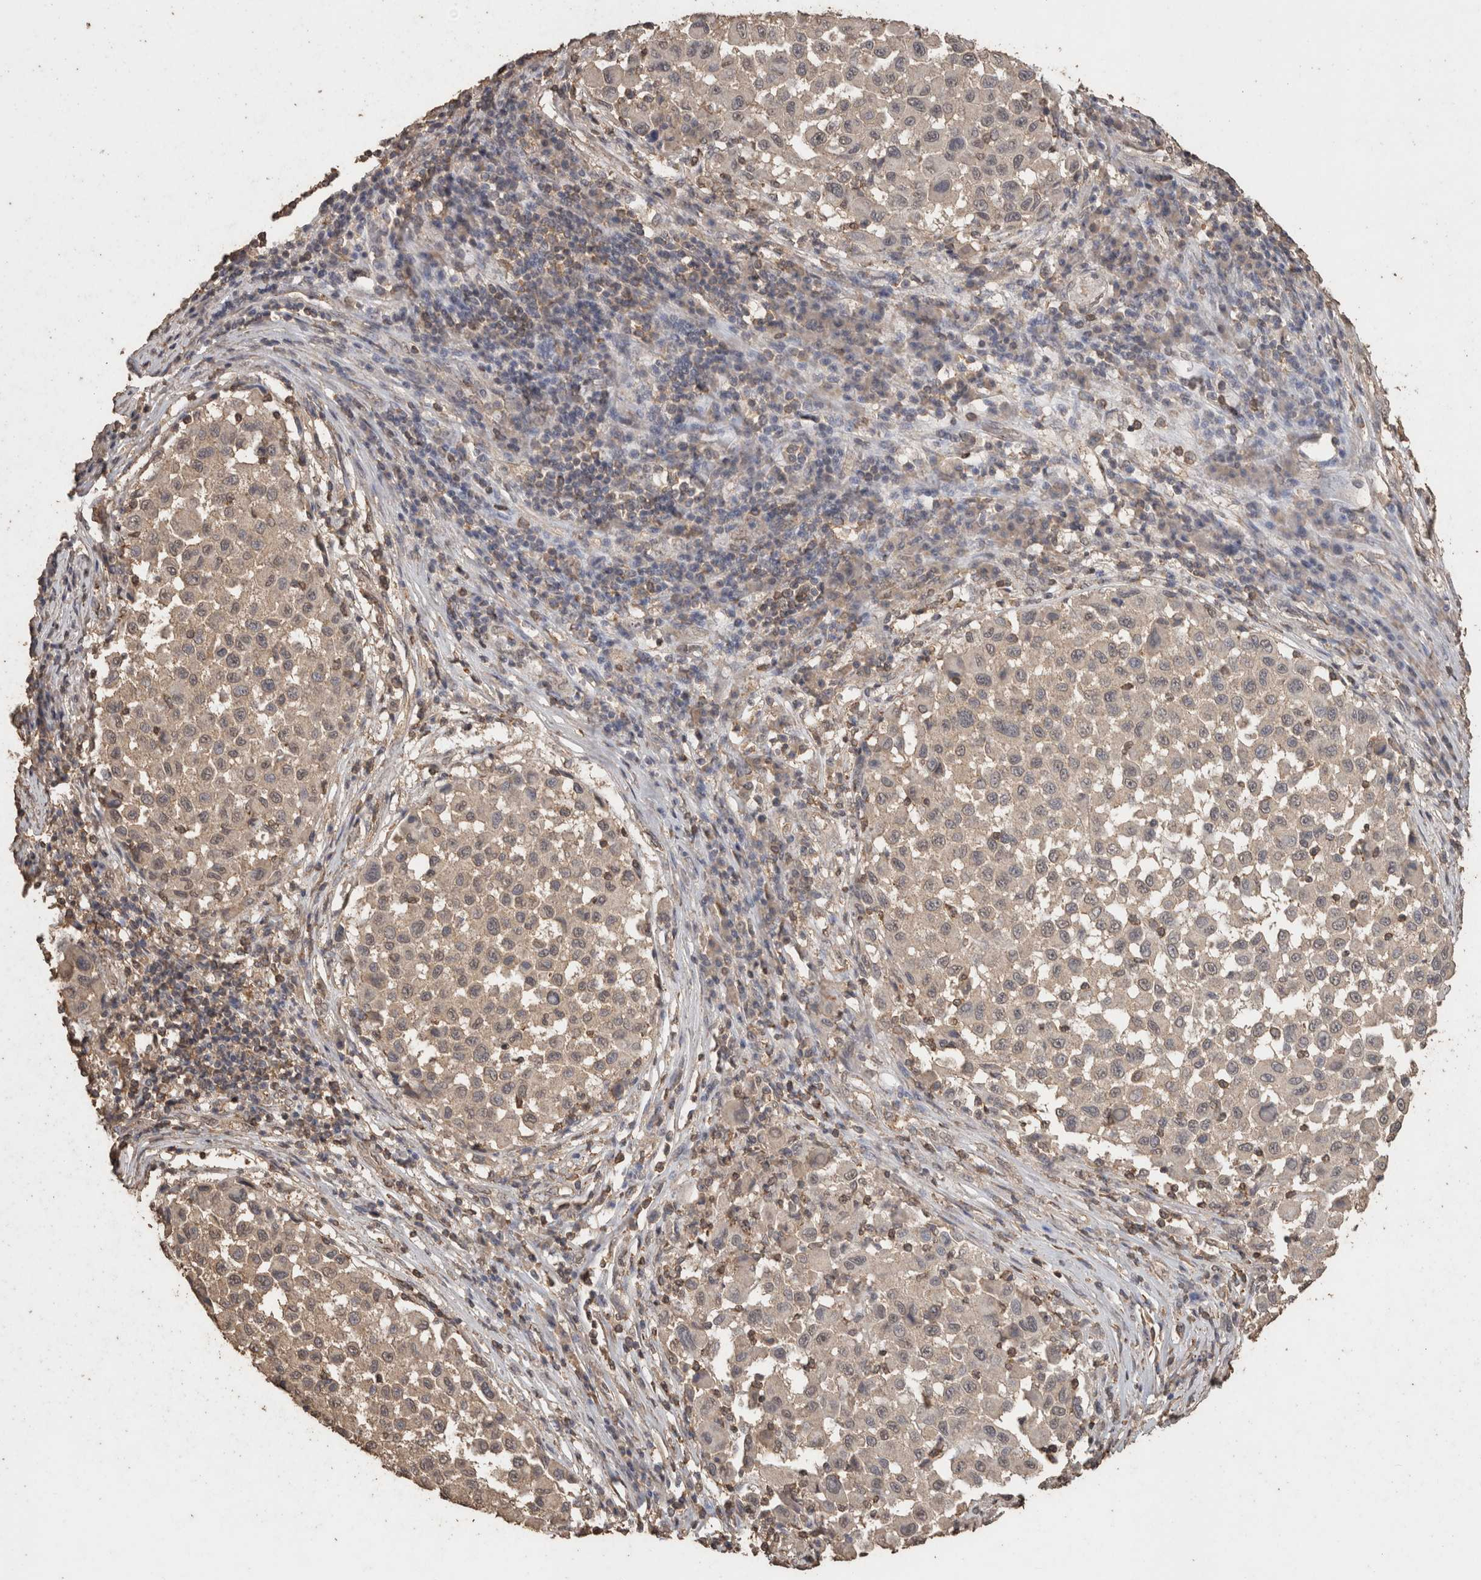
{"staining": {"intensity": "weak", "quantity": "<25%", "location": "cytoplasmic/membranous"}, "tissue": "melanoma", "cell_type": "Tumor cells", "image_type": "cancer", "snomed": [{"axis": "morphology", "description": "Malignant melanoma, Metastatic site"}, {"axis": "topography", "description": "Lymph node"}], "caption": "High magnification brightfield microscopy of melanoma stained with DAB (3,3'-diaminobenzidine) (brown) and counterstained with hematoxylin (blue): tumor cells show no significant staining. (Stains: DAB IHC with hematoxylin counter stain, Microscopy: brightfield microscopy at high magnification).", "gene": "CX3CL1", "patient": {"sex": "male", "age": 61}}